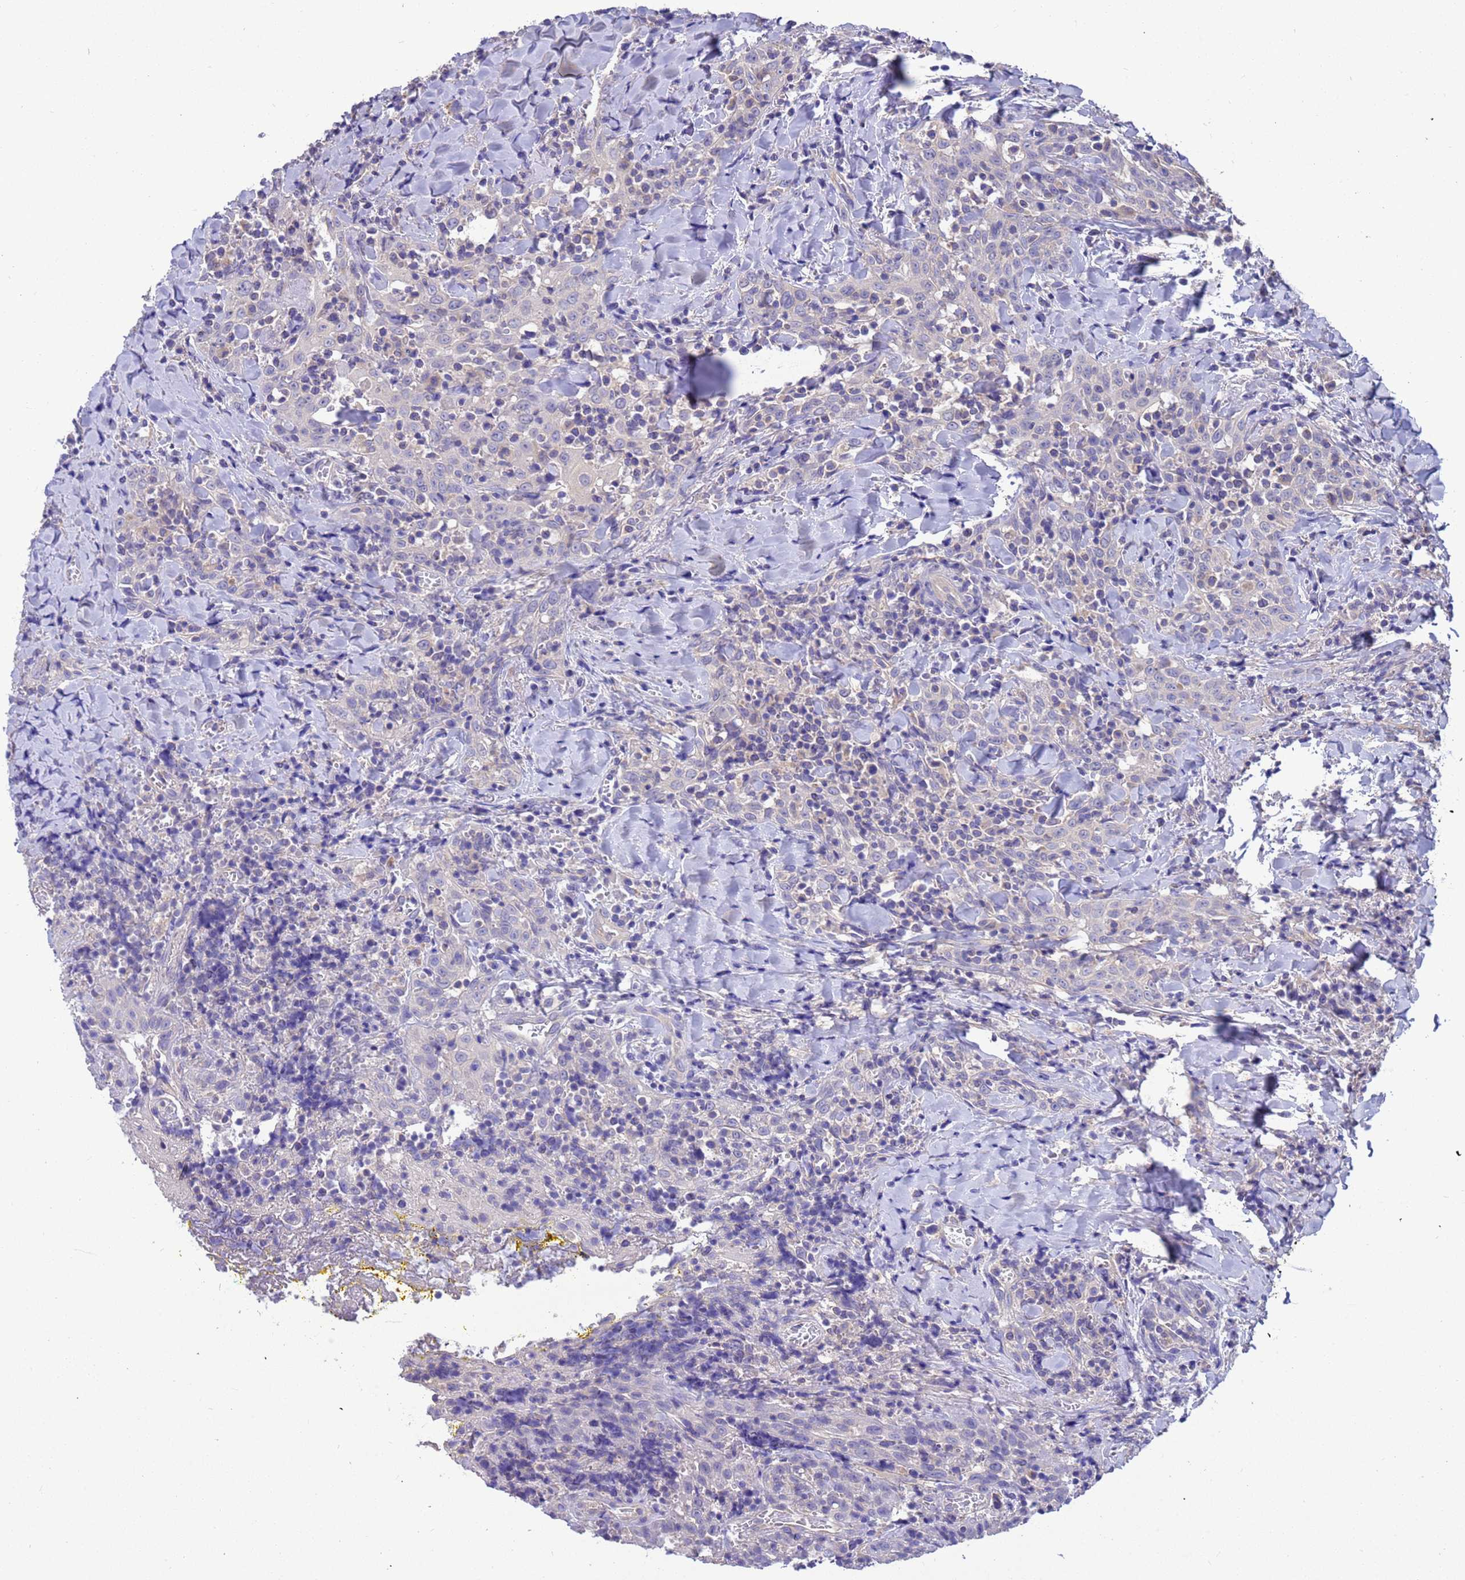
{"staining": {"intensity": "negative", "quantity": "none", "location": "none"}, "tissue": "head and neck cancer", "cell_type": "Tumor cells", "image_type": "cancer", "snomed": [{"axis": "morphology", "description": "Squamous cell carcinoma, NOS"}, {"axis": "topography", "description": "Head-Neck"}], "caption": "Squamous cell carcinoma (head and neck) stained for a protein using immunohistochemistry shows no expression tumor cells.", "gene": "SRL", "patient": {"sex": "female", "age": 70}}